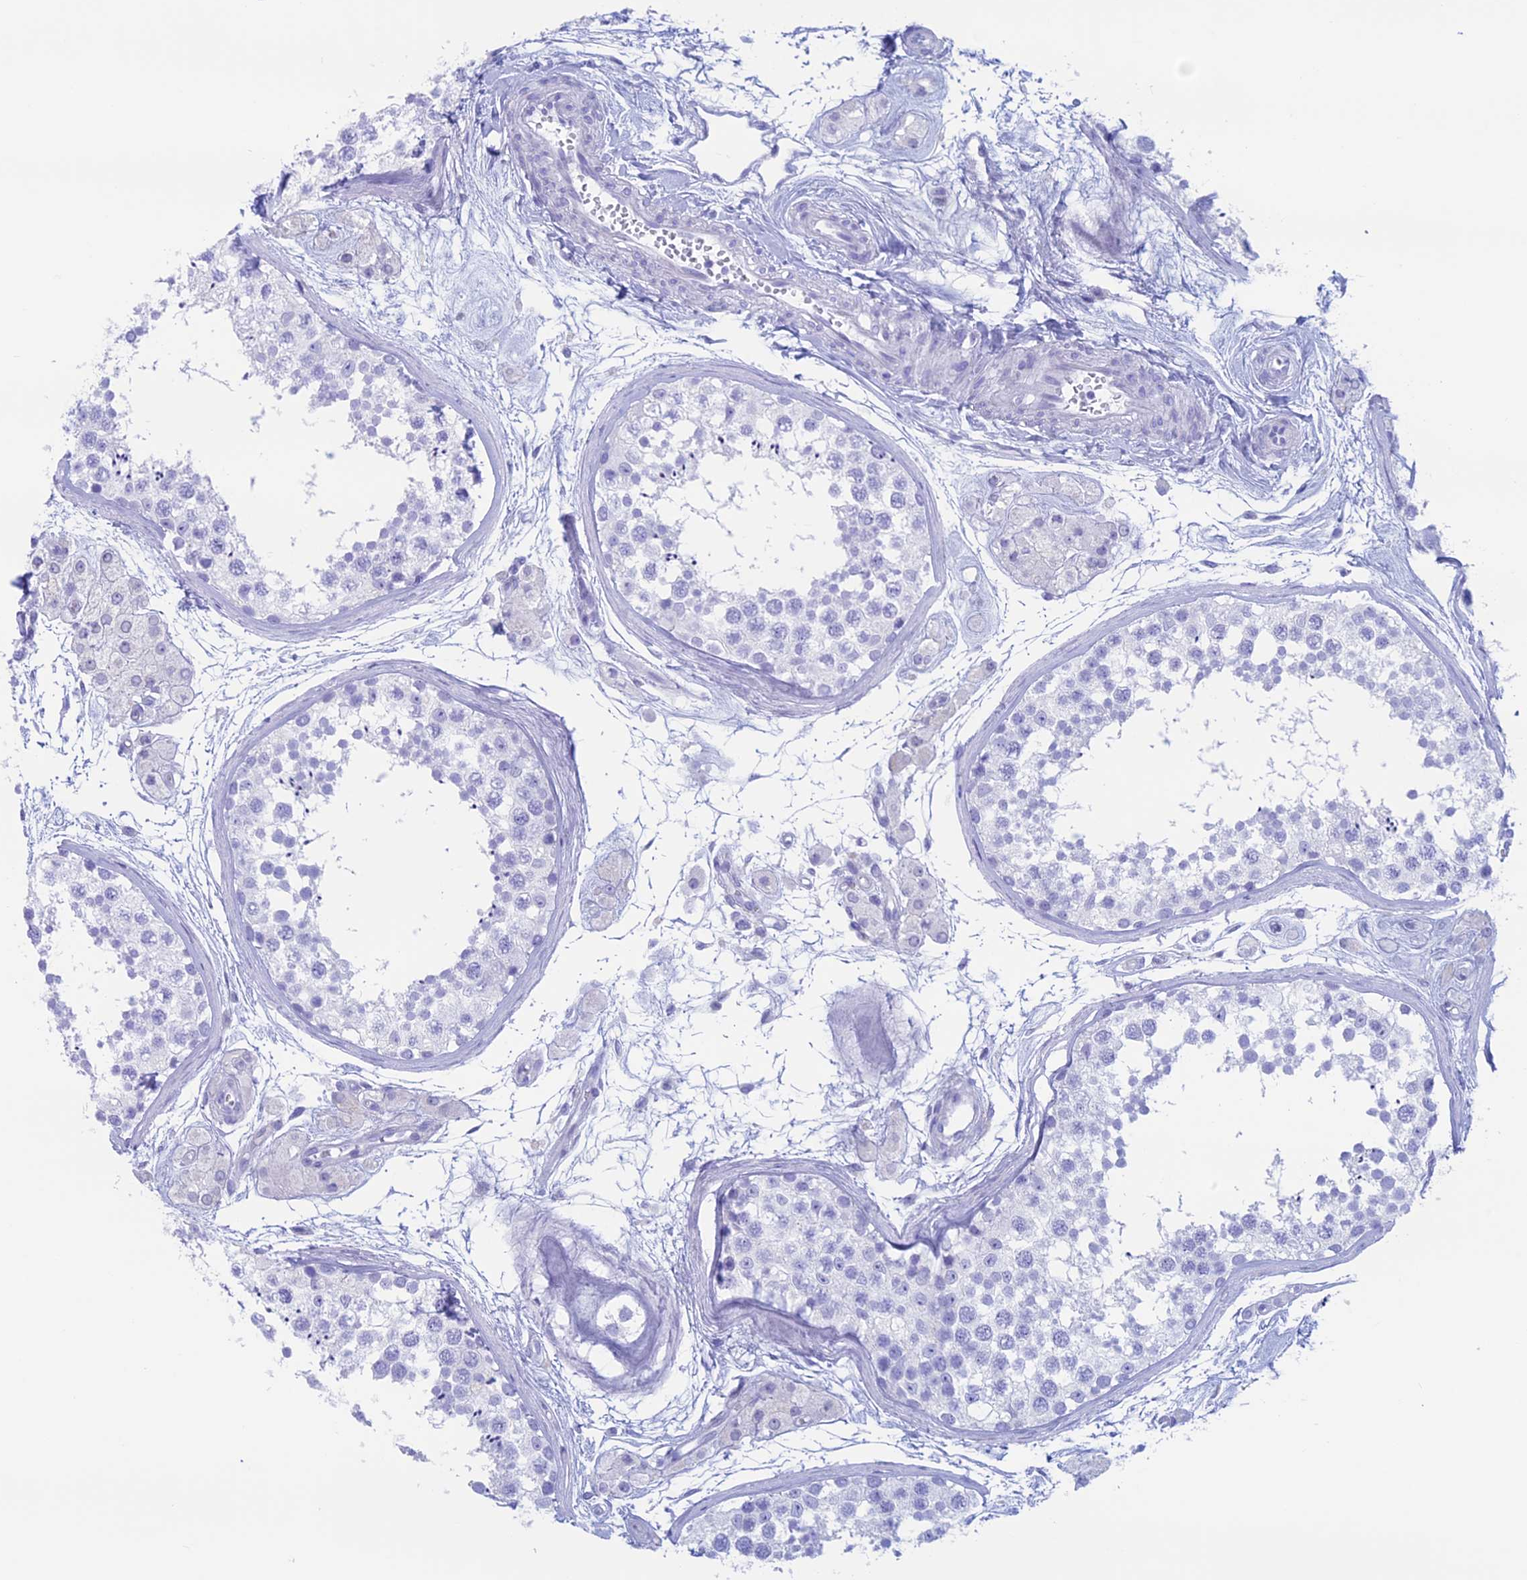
{"staining": {"intensity": "negative", "quantity": "none", "location": "none"}, "tissue": "testis", "cell_type": "Cells in seminiferous ducts", "image_type": "normal", "snomed": [{"axis": "morphology", "description": "Normal tissue, NOS"}, {"axis": "topography", "description": "Testis"}], "caption": "An immunohistochemistry (IHC) micrograph of unremarkable testis is shown. There is no staining in cells in seminiferous ducts of testis. (Brightfield microscopy of DAB immunohistochemistry (IHC) at high magnification).", "gene": "RP1", "patient": {"sex": "male", "age": 56}}